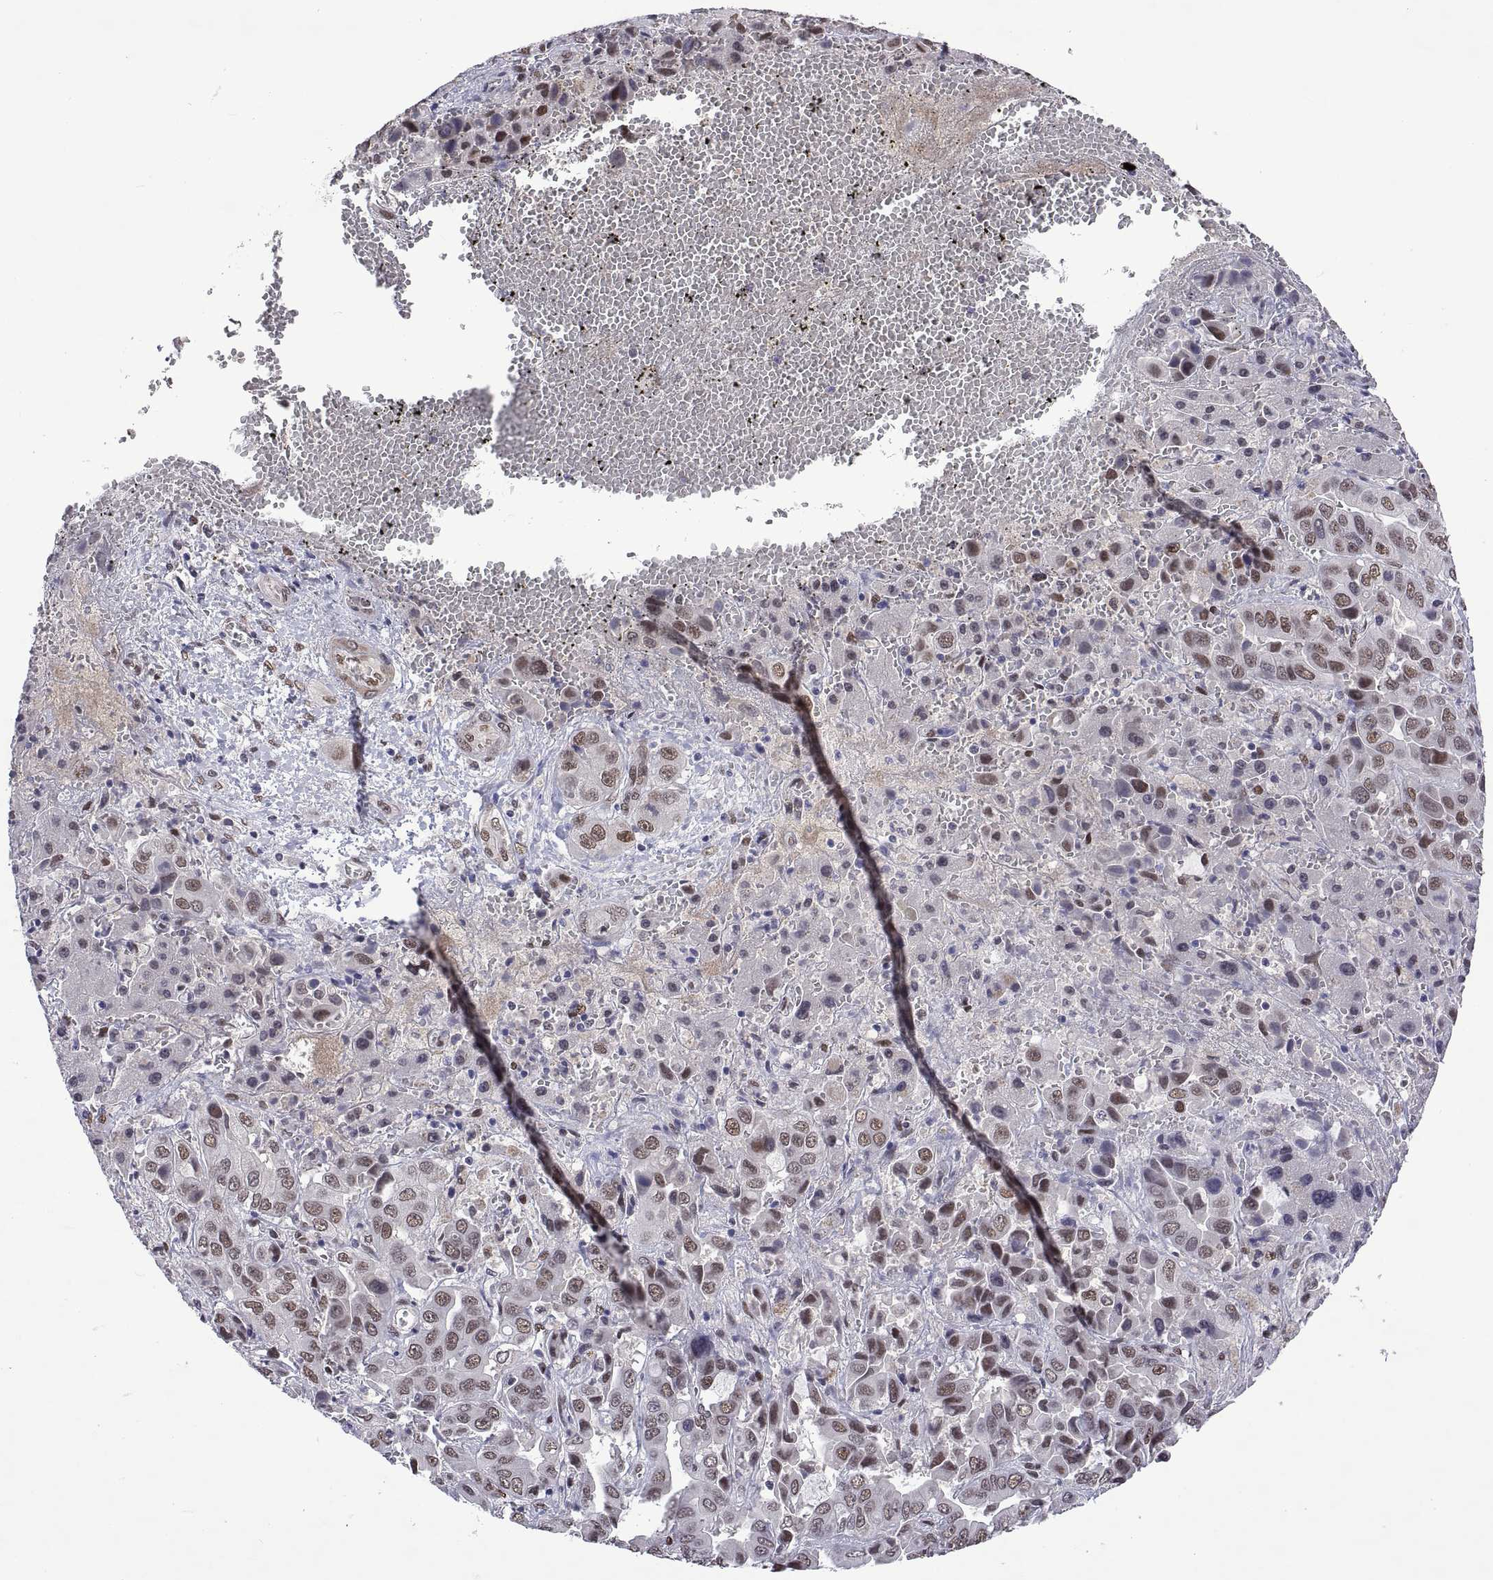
{"staining": {"intensity": "weak", "quantity": "25%-75%", "location": "nuclear"}, "tissue": "liver cancer", "cell_type": "Tumor cells", "image_type": "cancer", "snomed": [{"axis": "morphology", "description": "Cholangiocarcinoma"}, {"axis": "topography", "description": "Liver"}], "caption": "Brown immunohistochemical staining in liver cancer exhibits weak nuclear expression in about 25%-75% of tumor cells.", "gene": "NR4A1", "patient": {"sex": "female", "age": 52}}